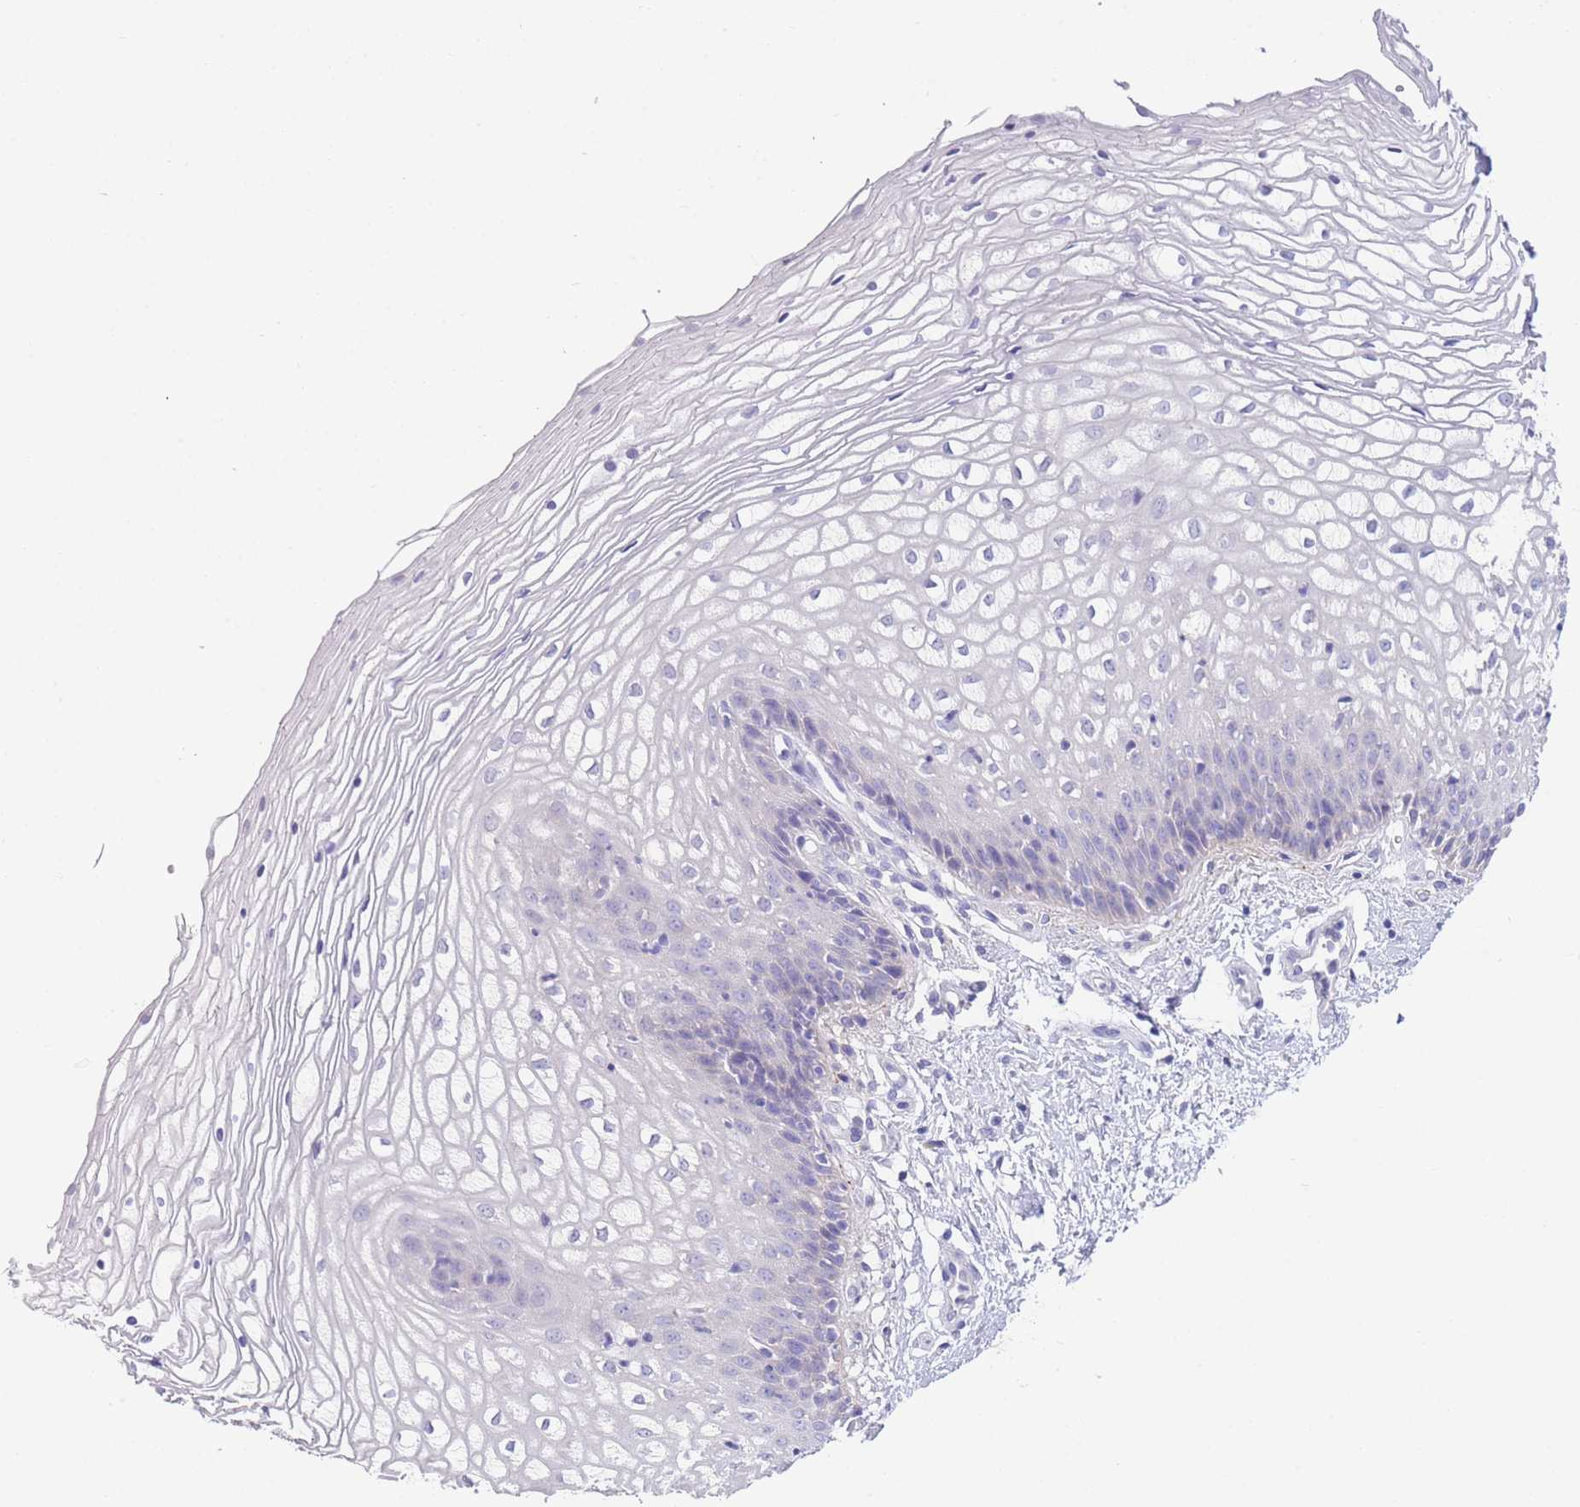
{"staining": {"intensity": "negative", "quantity": "none", "location": "none"}, "tissue": "vagina", "cell_type": "Squamous epithelial cells", "image_type": "normal", "snomed": [{"axis": "morphology", "description": "Normal tissue, NOS"}, {"axis": "topography", "description": "Vagina"}], "caption": "Protein analysis of normal vagina reveals no significant positivity in squamous epithelial cells. (Brightfield microscopy of DAB immunohistochemistry at high magnification).", "gene": "PCDHB3", "patient": {"sex": "female", "age": 34}}